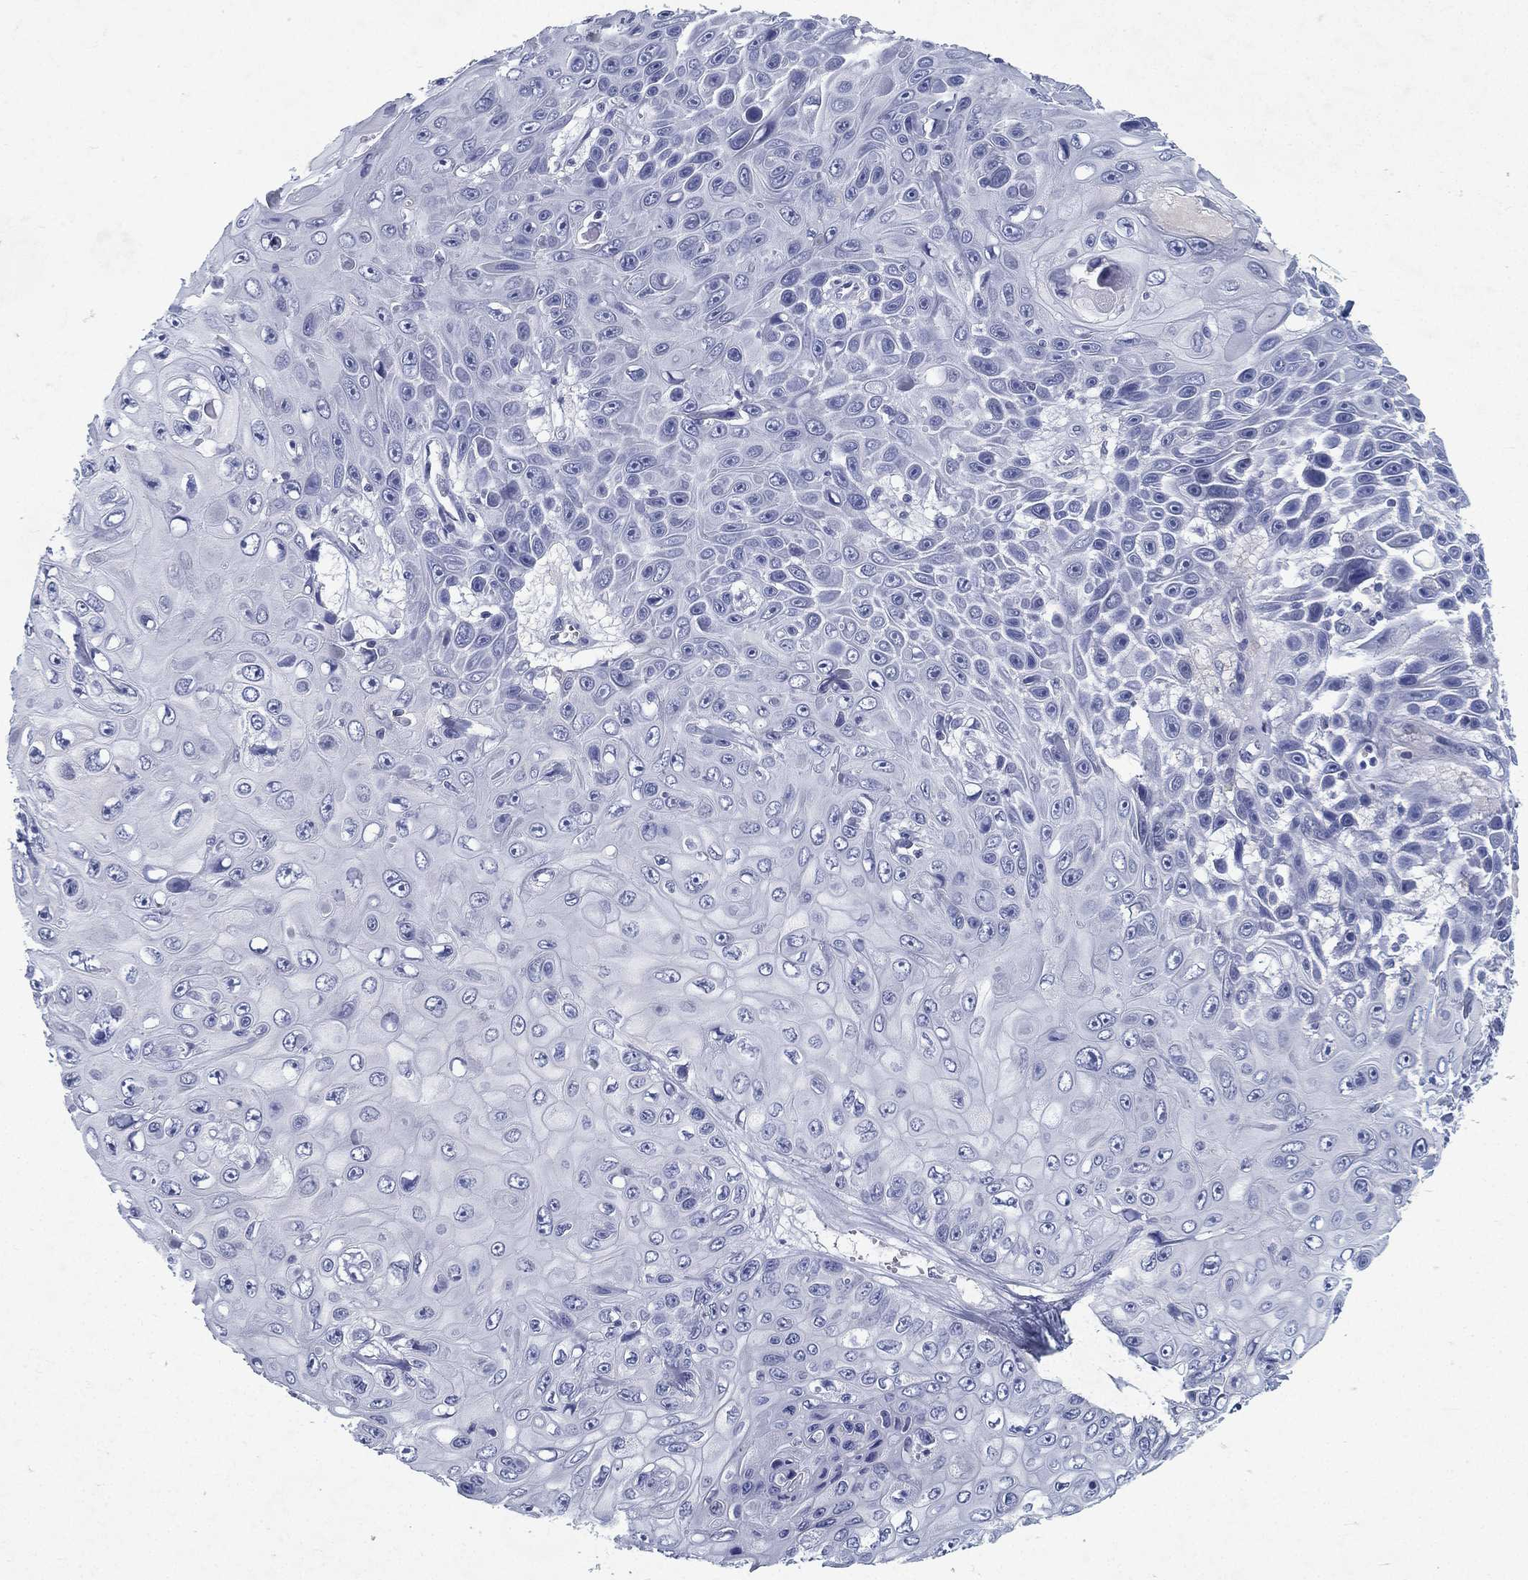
{"staining": {"intensity": "negative", "quantity": "none", "location": "none"}, "tissue": "skin cancer", "cell_type": "Tumor cells", "image_type": "cancer", "snomed": [{"axis": "morphology", "description": "Squamous cell carcinoma, NOS"}, {"axis": "topography", "description": "Skin"}], "caption": "Immunohistochemistry (IHC) of skin cancer exhibits no expression in tumor cells.", "gene": "RGS13", "patient": {"sex": "male", "age": 82}}